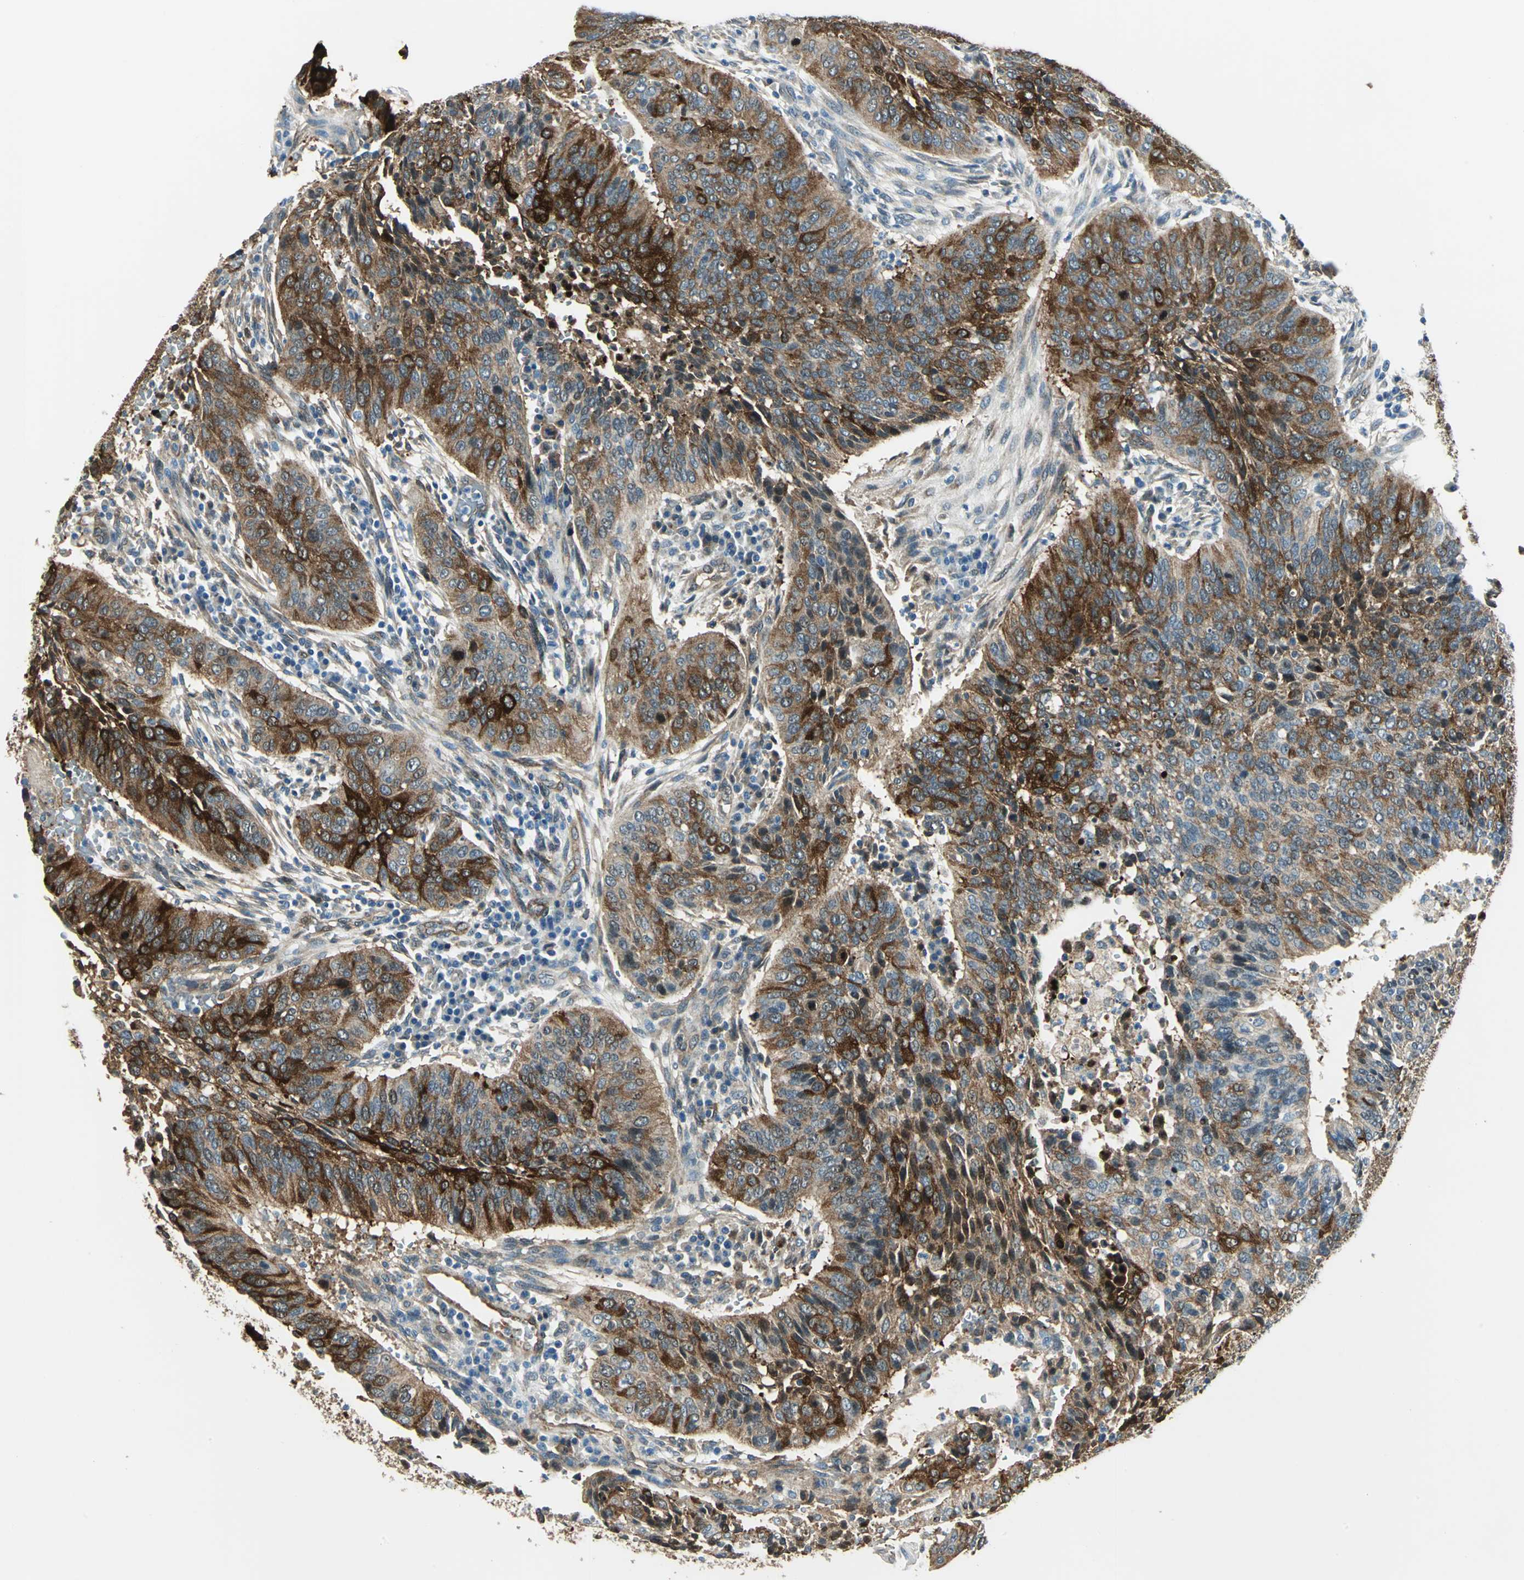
{"staining": {"intensity": "strong", "quantity": ">75%", "location": "cytoplasmic/membranous"}, "tissue": "cervical cancer", "cell_type": "Tumor cells", "image_type": "cancer", "snomed": [{"axis": "morphology", "description": "Squamous cell carcinoma, NOS"}, {"axis": "topography", "description": "Cervix"}], "caption": "Protein positivity by immunohistochemistry (IHC) demonstrates strong cytoplasmic/membranous positivity in about >75% of tumor cells in cervical squamous cell carcinoma.", "gene": "HSPB1", "patient": {"sex": "female", "age": 39}}